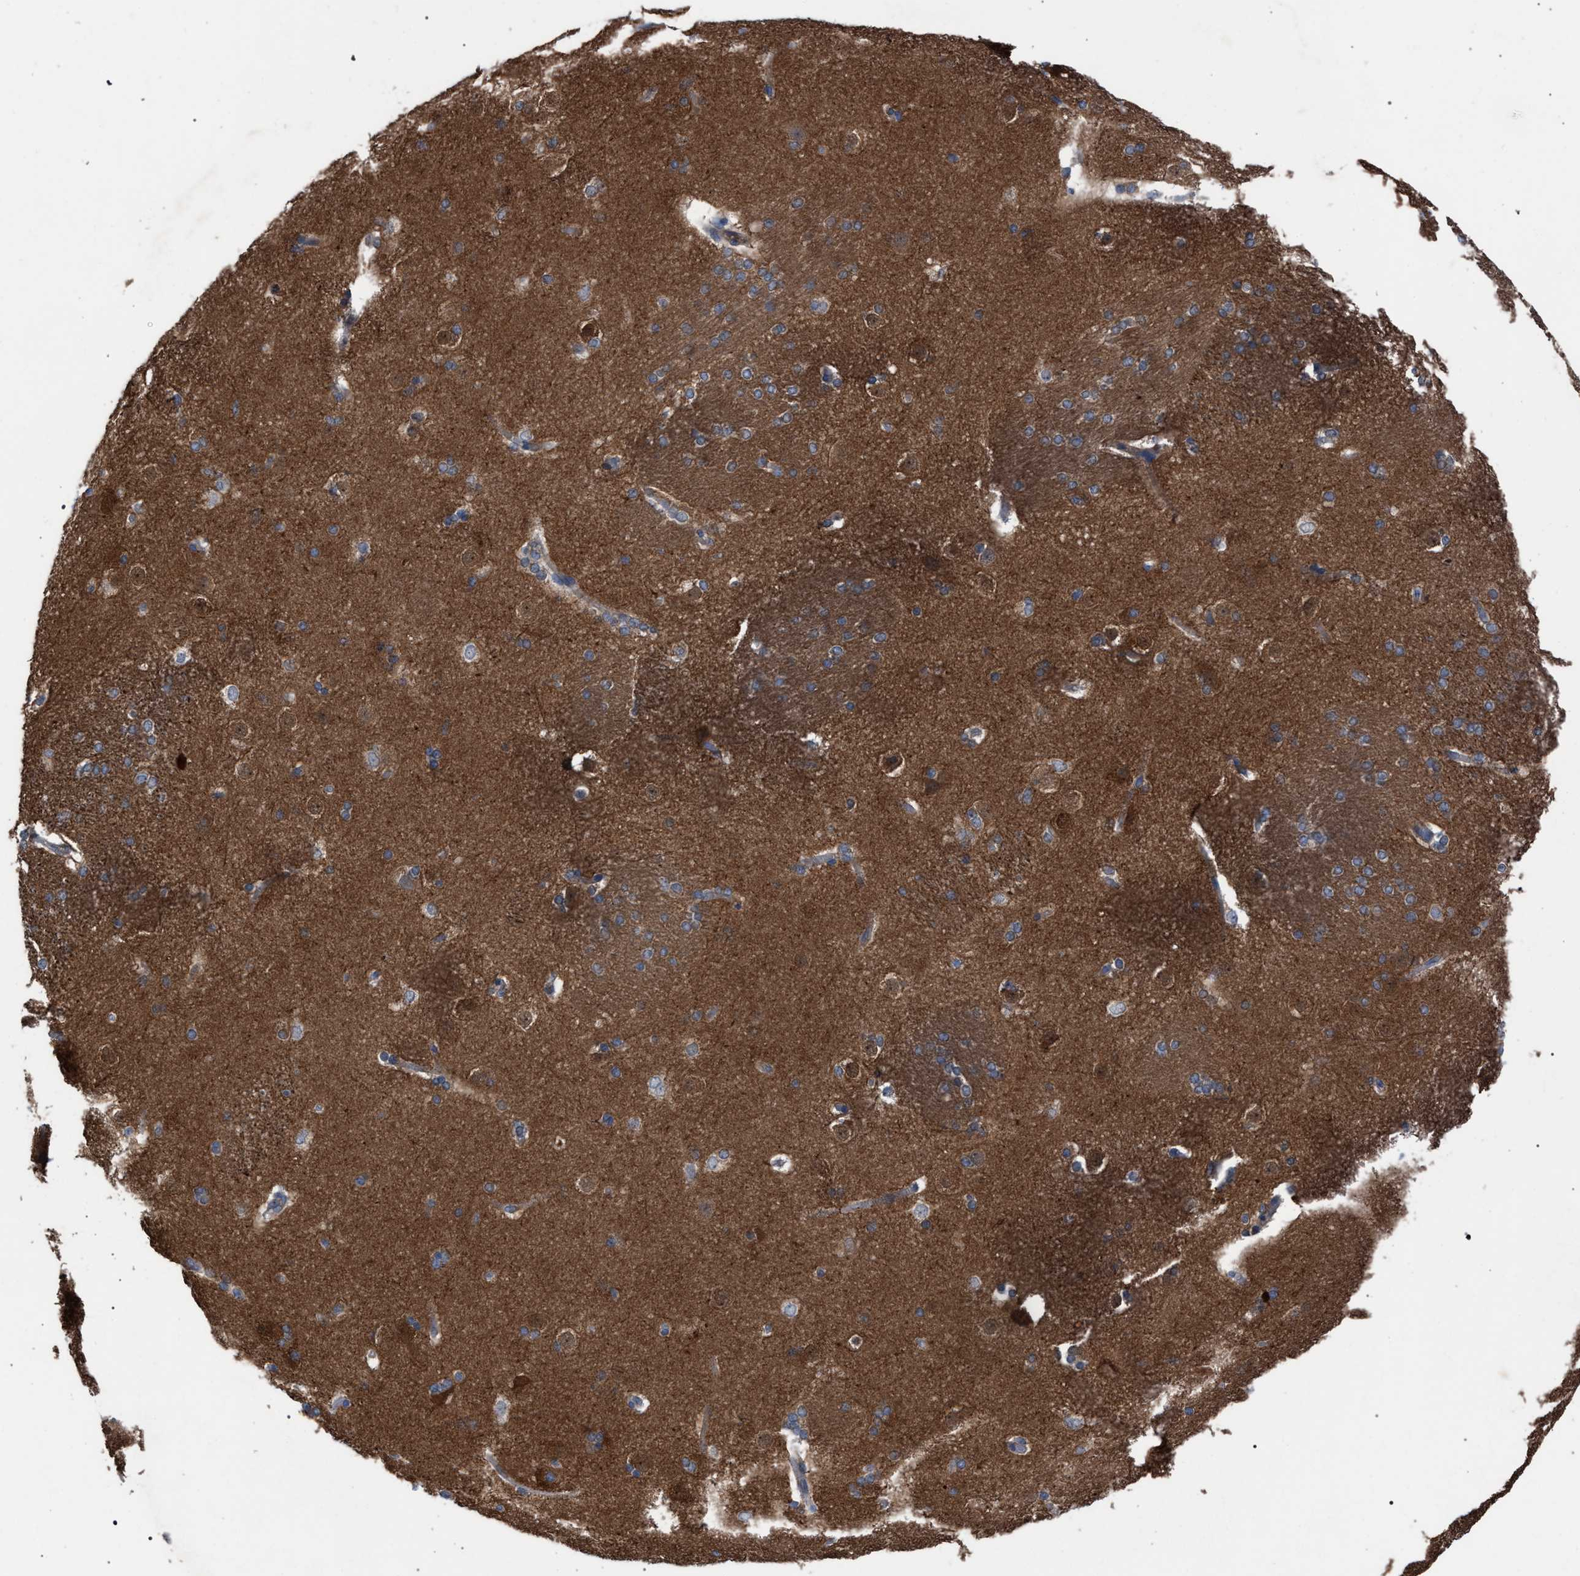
{"staining": {"intensity": "moderate", "quantity": "<25%", "location": "cytoplasmic/membranous"}, "tissue": "caudate", "cell_type": "Glial cells", "image_type": "normal", "snomed": [{"axis": "morphology", "description": "Normal tissue, NOS"}, {"axis": "topography", "description": "Lateral ventricle wall"}], "caption": "Moderate cytoplasmic/membranous staining is identified in approximately <25% of glial cells in benign caudate. (DAB = brown stain, brightfield microscopy at high magnification).", "gene": "CDR2L", "patient": {"sex": "female", "age": 19}}